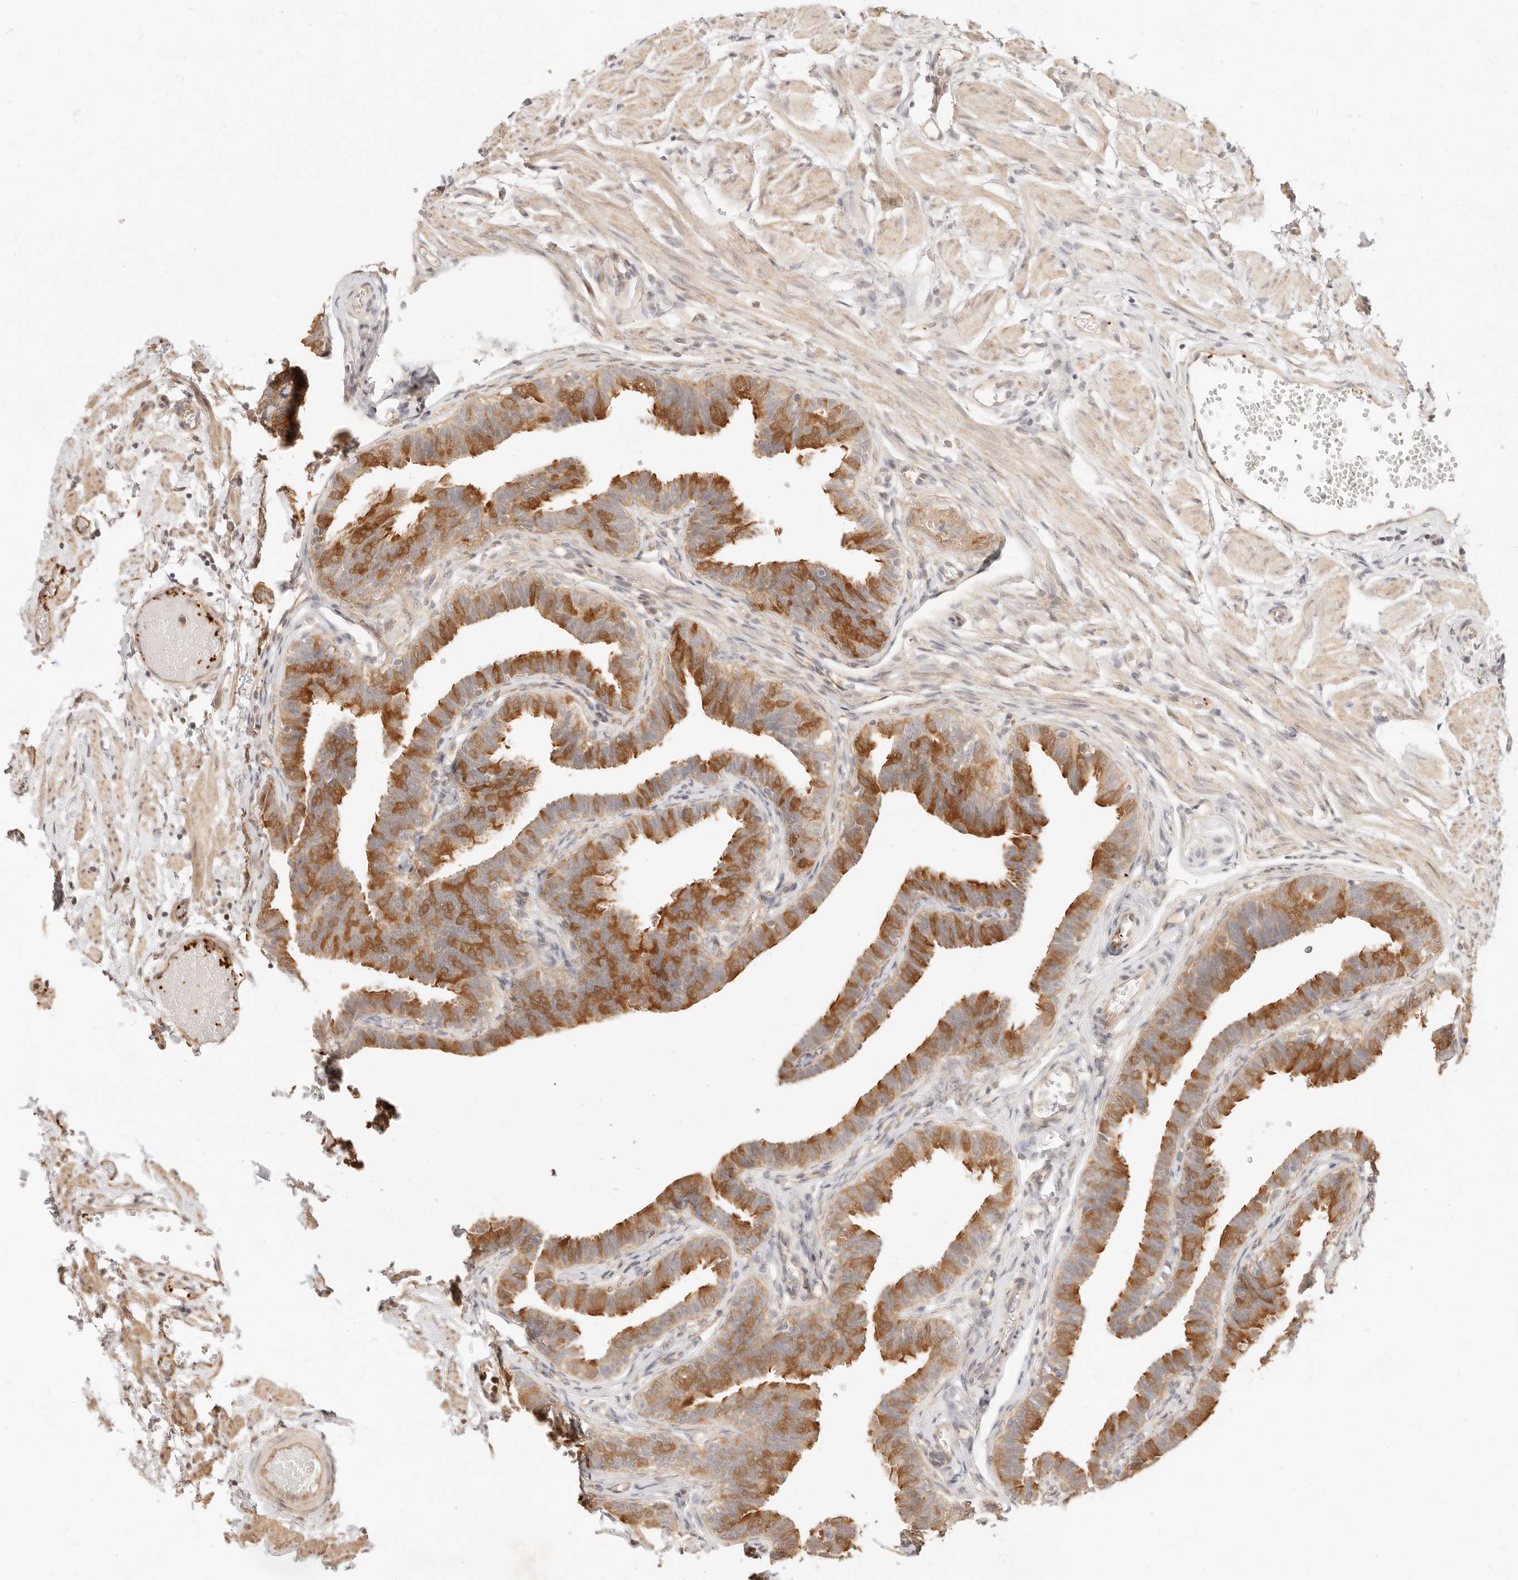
{"staining": {"intensity": "strong", "quantity": "25%-75%", "location": "cytoplasmic/membranous"}, "tissue": "fallopian tube", "cell_type": "Glandular cells", "image_type": "normal", "snomed": [{"axis": "morphology", "description": "Normal tissue, NOS"}, {"axis": "topography", "description": "Fallopian tube"}, {"axis": "topography", "description": "Ovary"}], "caption": "Immunohistochemical staining of normal fallopian tube shows strong cytoplasmic/membranous protein staining in about 25%-75% of glandular cells. (Brightfield microscopy of DAB IHC at high magnification).", "gene": "UBXN10", "patient": {"sex": "female", "age": 23}}